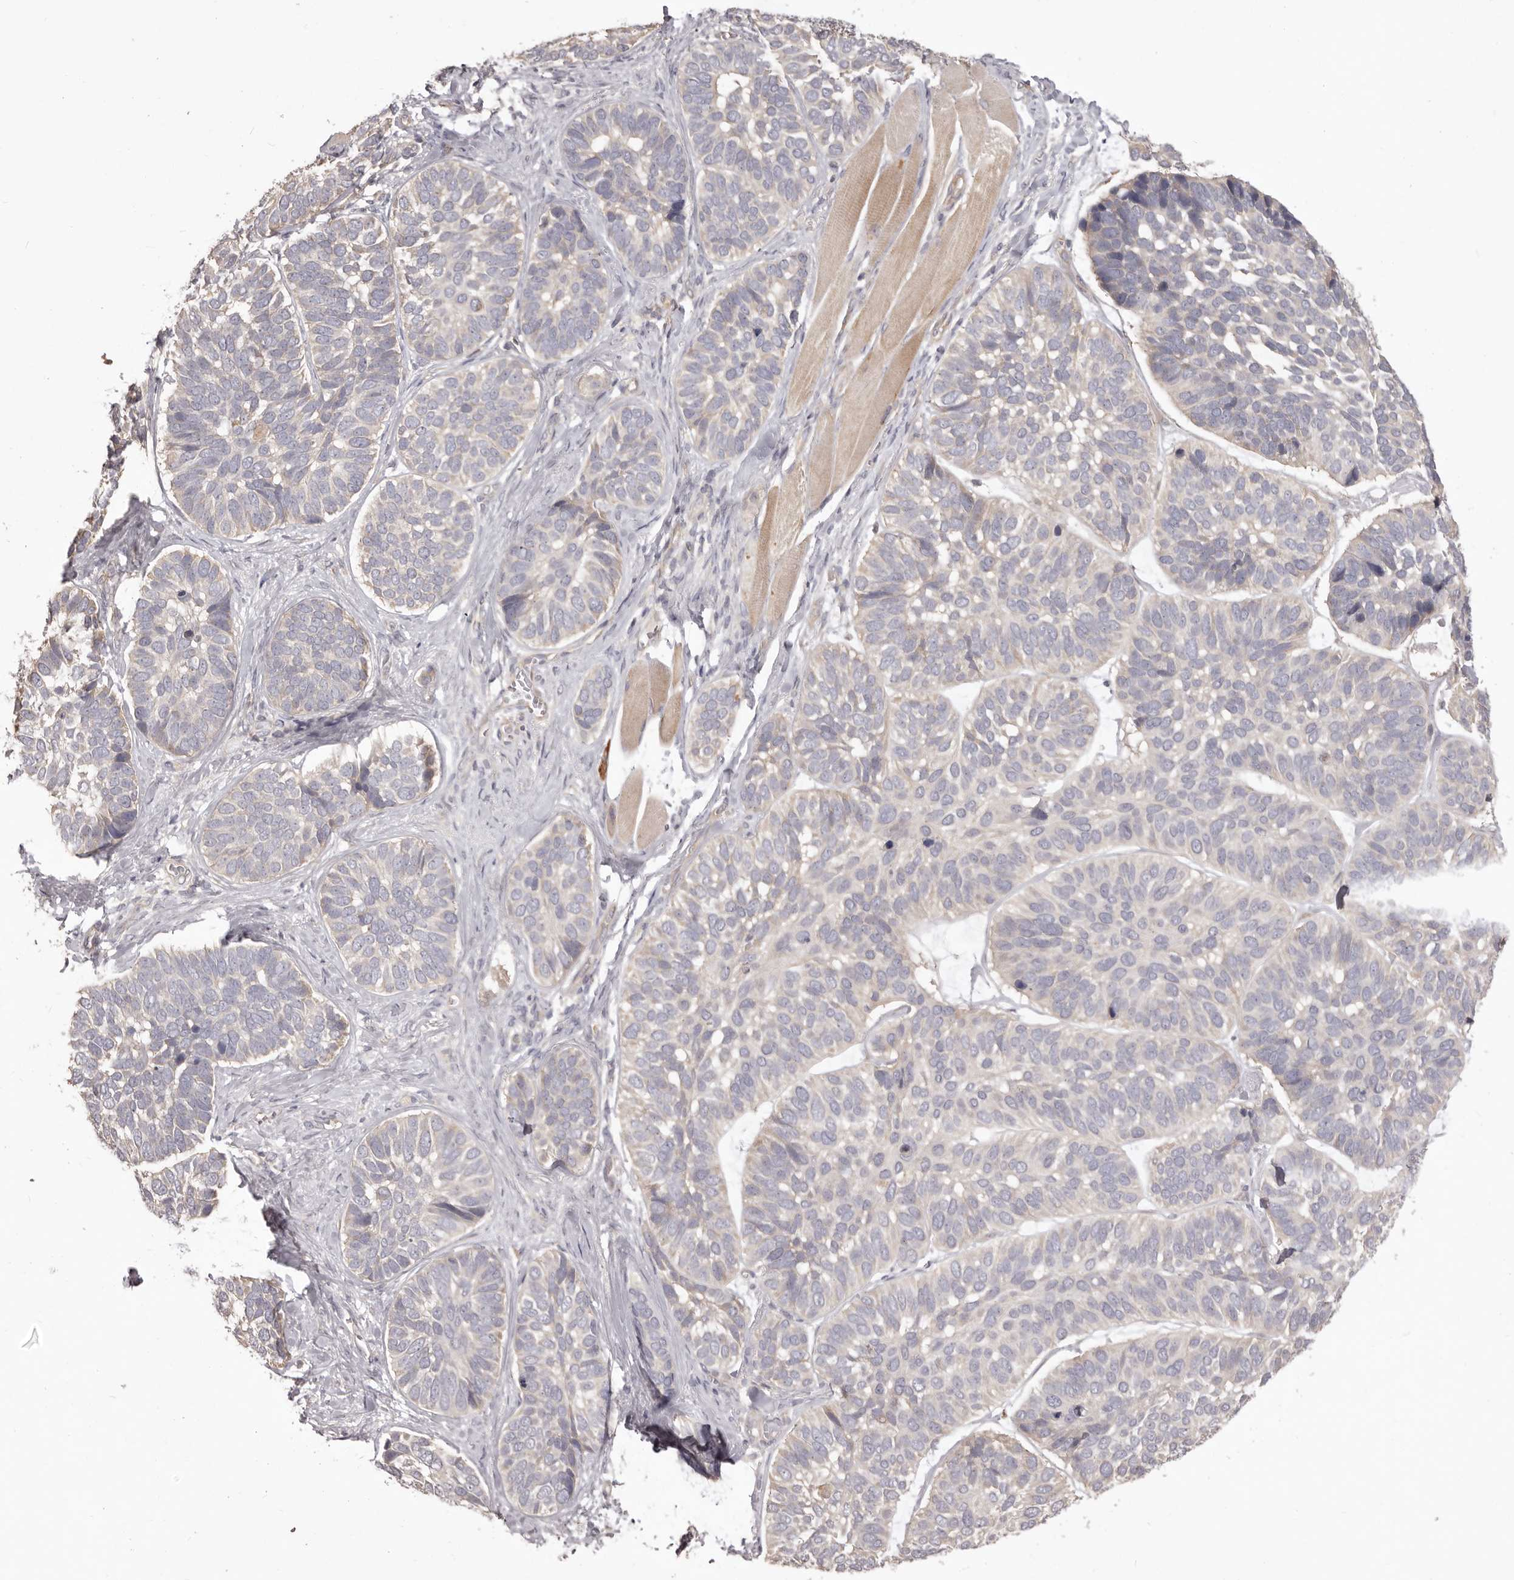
{"staining": {"intensity": "weak", "quantity": "<25%", "location": "cytoplasmic/membranous"}, "tissue": "skin cancer", "cell_type": "Tumor cells", "image_type": "cancer", "snomed": [{"axis": "morphology", "description": "Basal cell carcinoma"}, {"axis": "topography", "description": "Skin"}], "caption": "Basal cell carcinoma (skin) stained for a protein using IHC reveals no positivity tumor cells.", "gene": "HRH1", "patient": {"sex": "male", "age": 62}}